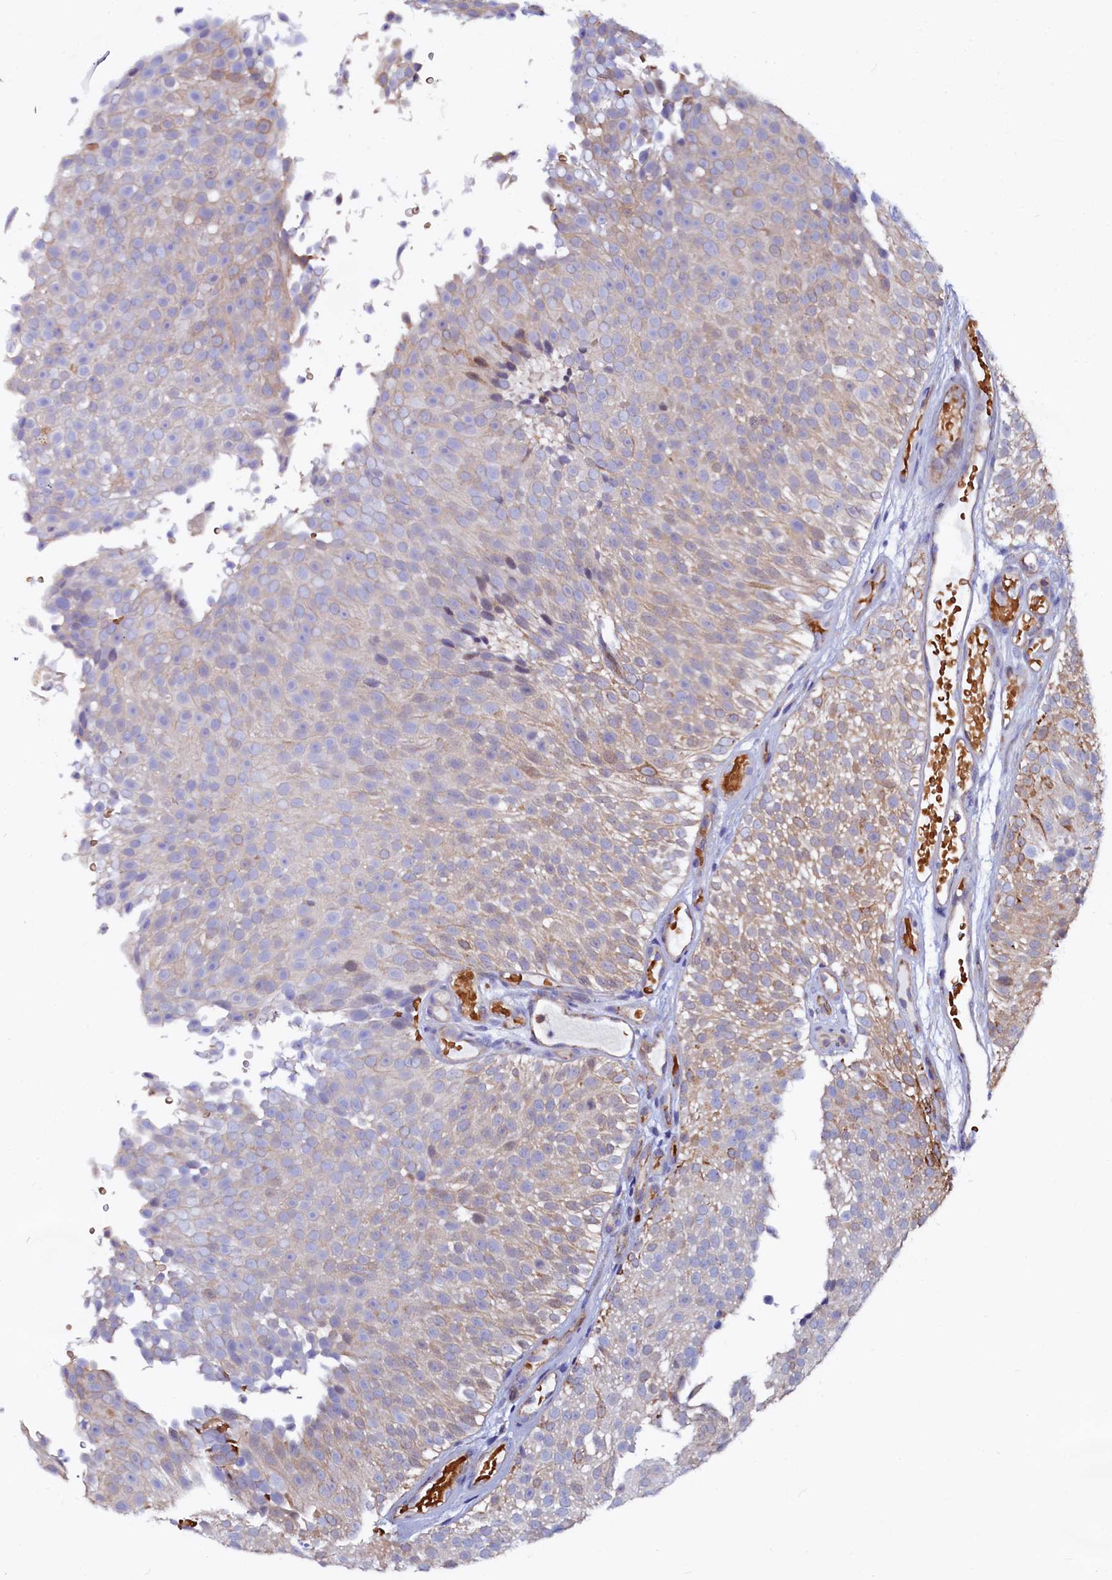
{"staining": {"intensity": "weak", "quantity": "25%-75%", "location": "cytoplasmic/membranous"}, "tissue": "urothelial cancer", "cell_type": "Tumor cells", "image_type": "cancer", "snomed": [{"axis": "morphology", "description": "Urothelial carcinoma, Low grade"}, {"axis": "topography", "description": "Urinary bladder"}], "caption": "Human urothelial cancer stained with a protein marker demonstrates weak staining in tumor cells.", "gene": "ASTE1", "patient": {"sex": "male", "age": 78}}